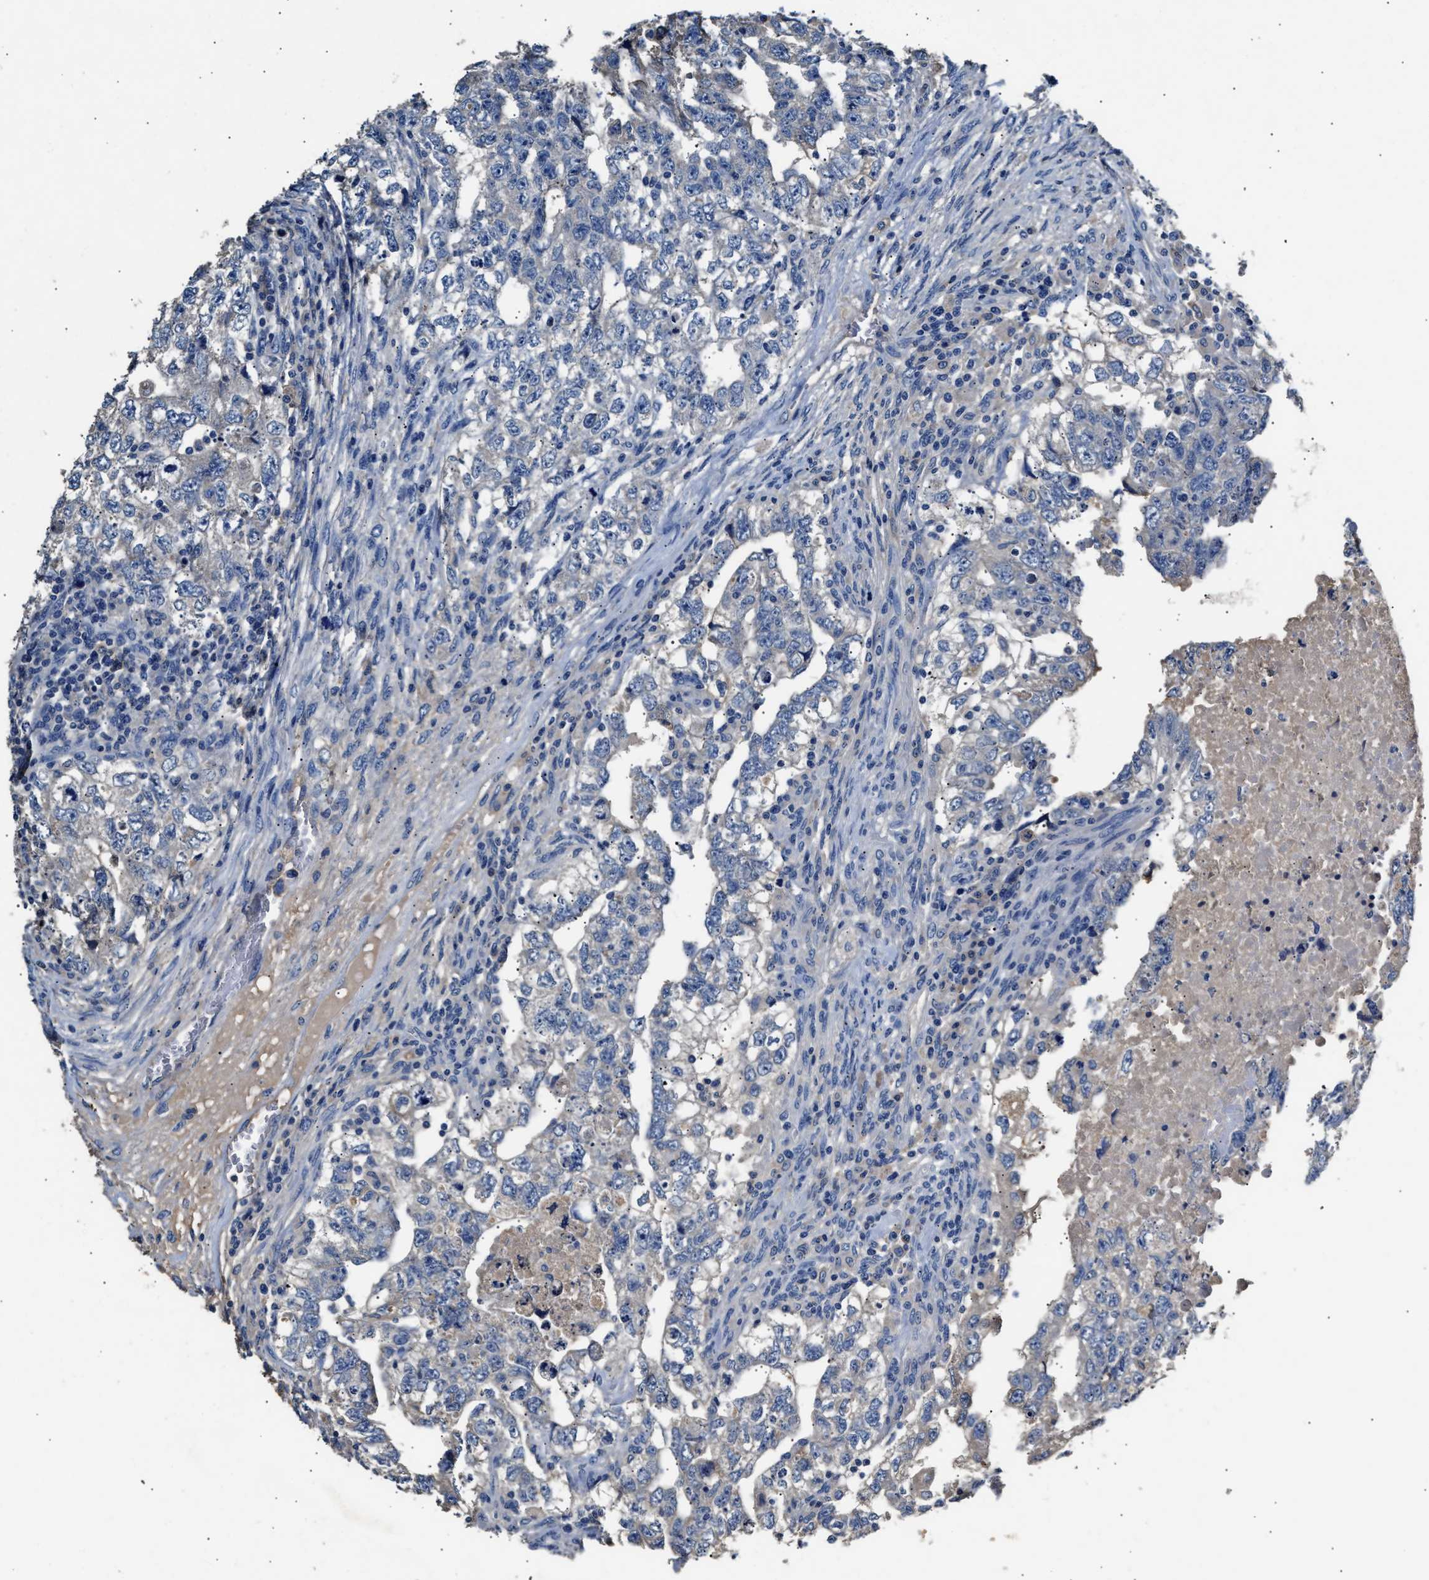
{"staining": {"intensity": "negative", "quantity": "none", "location": "none"}, "tissue": "testis cancer", "cell_type": "Tumor cells", "image_type": "cancer", "snomed": [{"axis": "morphology", "description": "Carcinoma, Embryonal, NOS"}, {"axis": "topography", "description": "Testis"}], "caption": "Immunohistochemistry (IHC) histopathology image of neoplastic tissue: testis embryonal carcinoma stained with DAB (3,3'-diaminobenzidine) reveals no significant protein staining in tumor cells.", "gene": "SLCO2B1", "patient": {"sex": "male", "age": 36}}